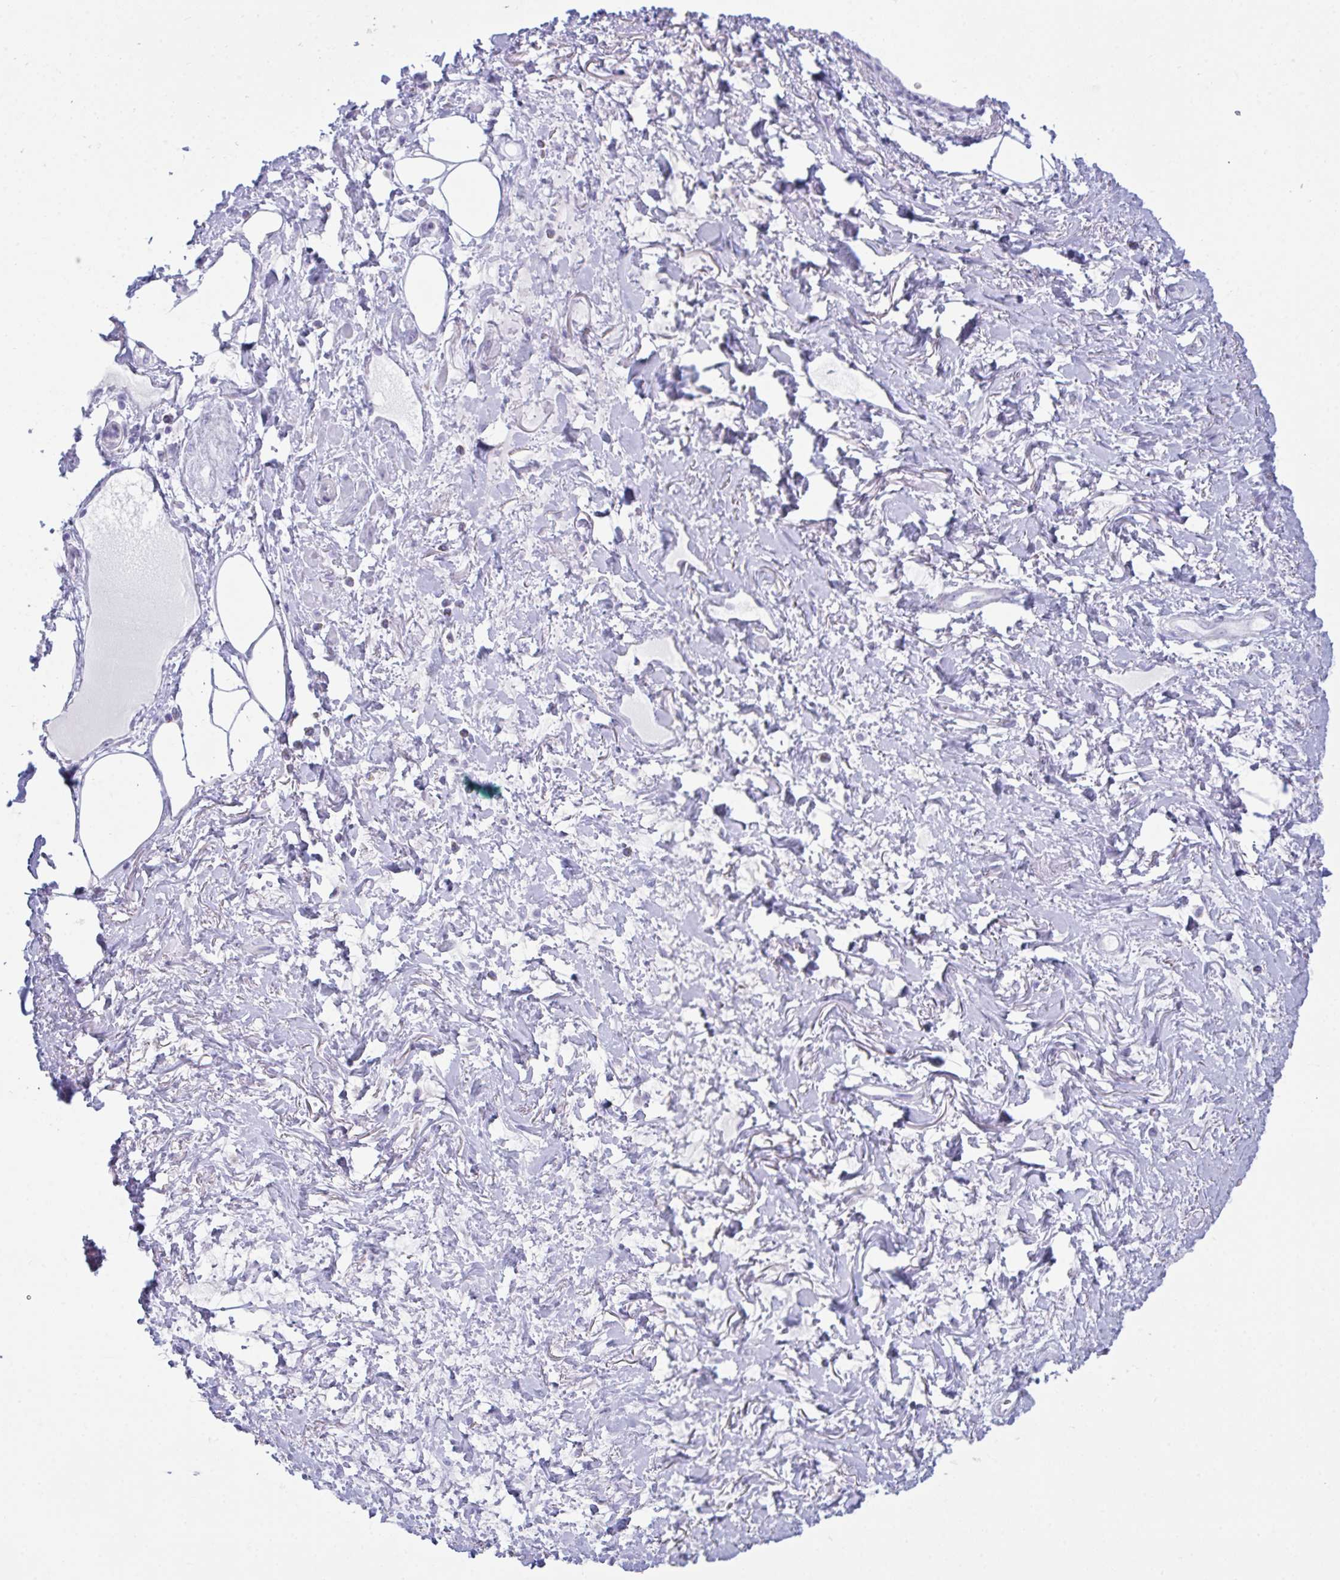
{"staining": {"intensity": "negative", "quantity": "none", "location": "none"}, "tissue": "adipose tissue", "cell_type": "Adipocytes", "image_type": "normal", "snomed": [{"axis": "morphology", "description": "Normal tissue, NOS"}, {"axis": "topography", "description": "Vagina"}, {"axis": "topography", "description": "Peripheral nerve tissue"}], "caption": "DAB (3,3'-diaminobenzidine) immunohistochemical staining of benign human adipose tissue displays no significant staining in adipocytes. (Immunohistochemistry, brightfield microscopy, high magnification).", "gene": "BBS1", "patient": {"sex": "female", "age": 71}}